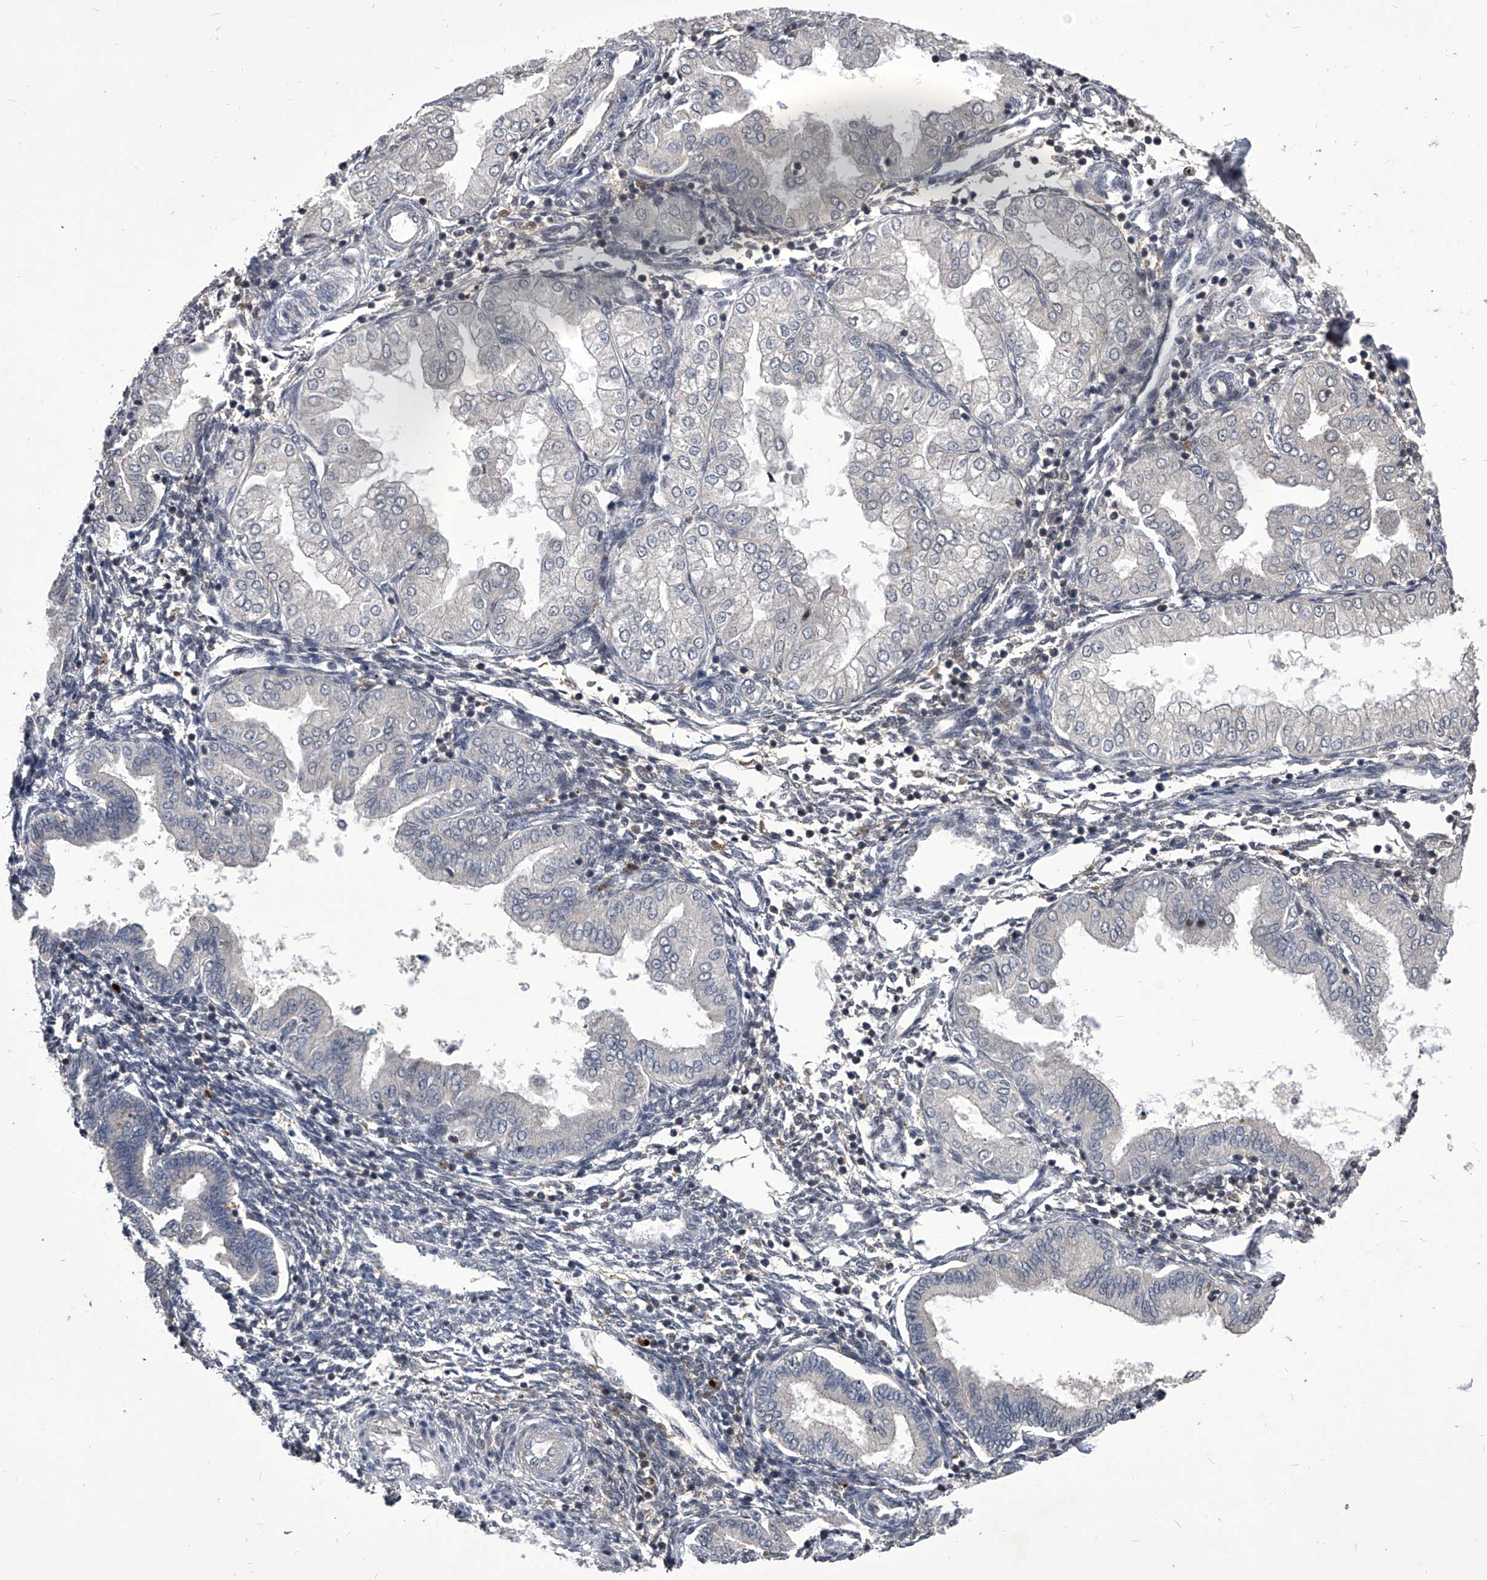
{"staining": {"intensity": "weak", "quantity": "<25%", "location": "nuclear"}, "tissue": "endometrium", "cell_type": "Cells in endometrial stroma", "image_type": "normal", "snomed": [{"axis": "morphology", "description": "Normal tissue, NOS"}, {"axis": "topography", "description": "Endometrium"}], "caption": "IHC micrograph of unremarkable endometrium: human endometrium stained with DAB shows no significant protein staining in cells in endometrial stroma.", "gene": "CMTR1", "patient": {"sex": "female", "age": 53}}